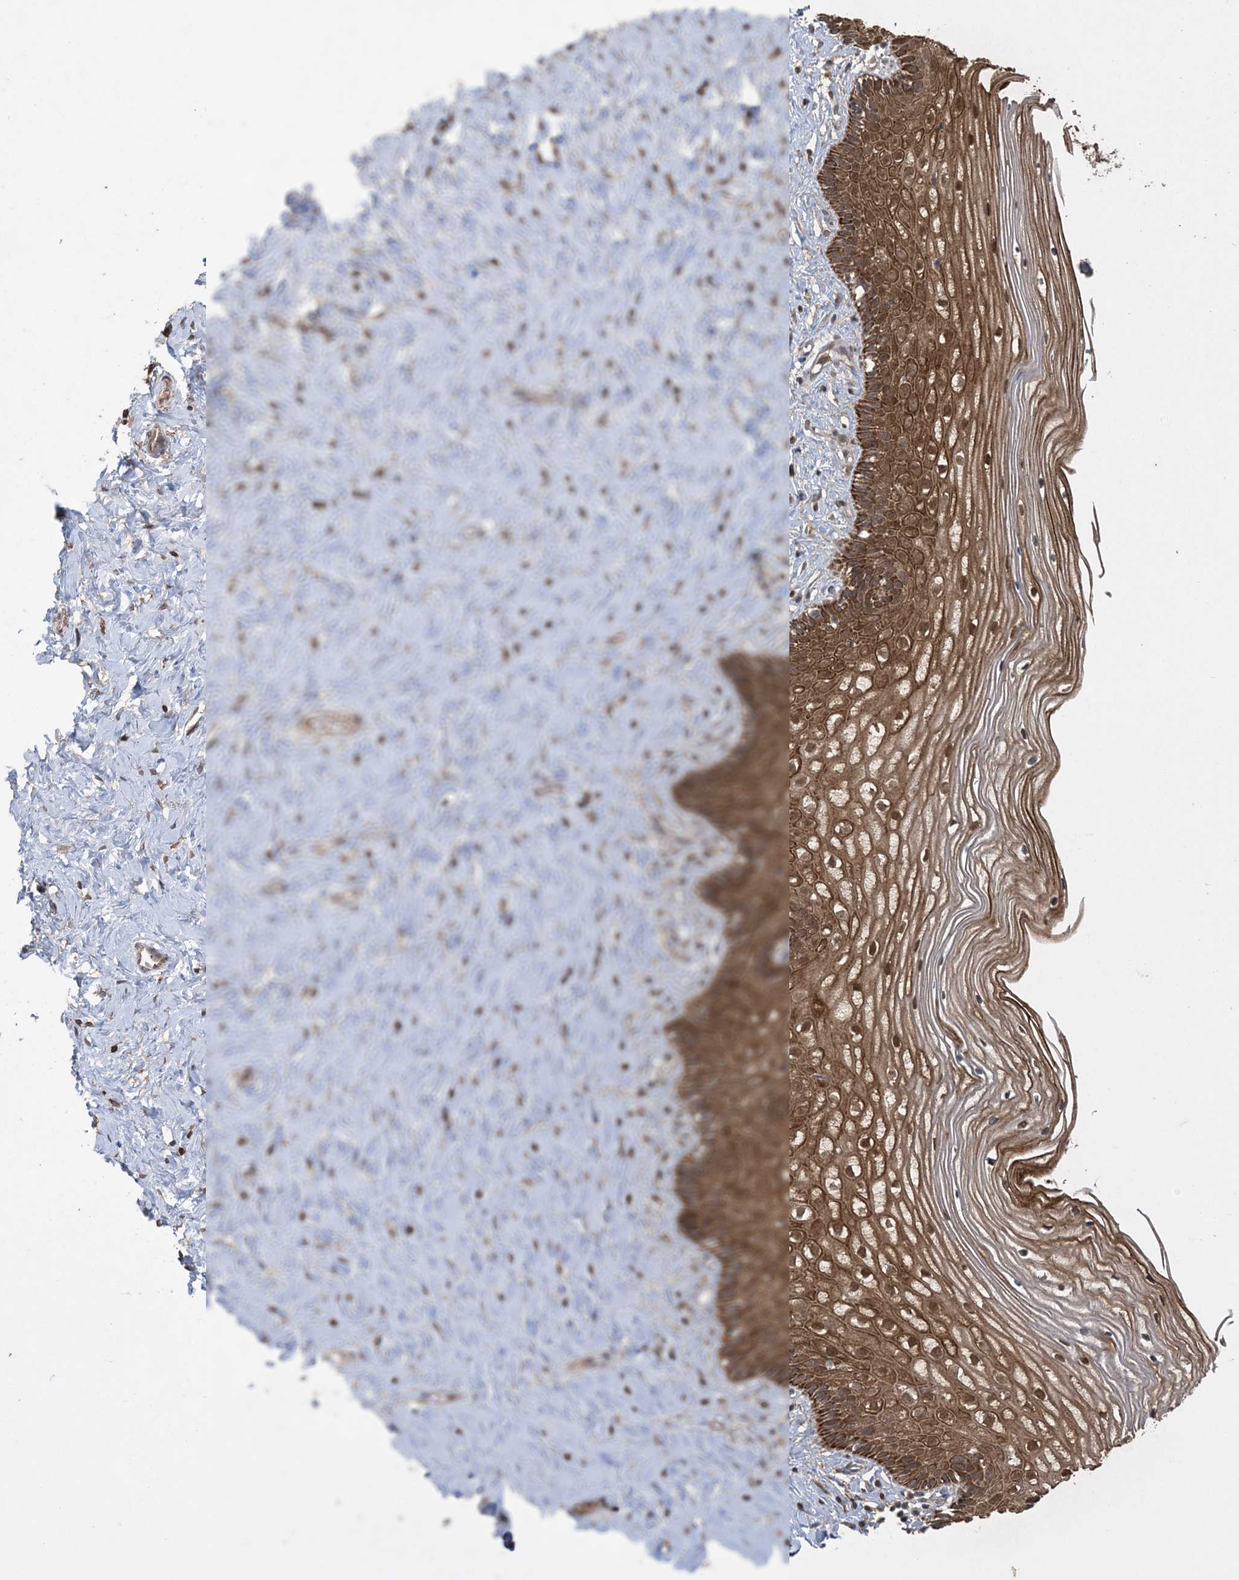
{"staining": {"intensity": "weak", "quantity": ">75%", "location": "cytoplasmic/membranous"}, "tissue": "cervix", "cell_type": "Glandular cells", "image_type": "normal", "snomed": [{"axis": "morphology", "description": "Normal tissue, NOS"}, {"axis": "topography", "description": "Cervix"}], "caption": "This is a micrograph of immunohistochemistry (IHC) staining of unremarkable cervix, which shows weak staining in the cytoplasmic/membranous of glandular cells.", "gene": "EFCAB8", "patient": {"sex": "female", "age": 33}}